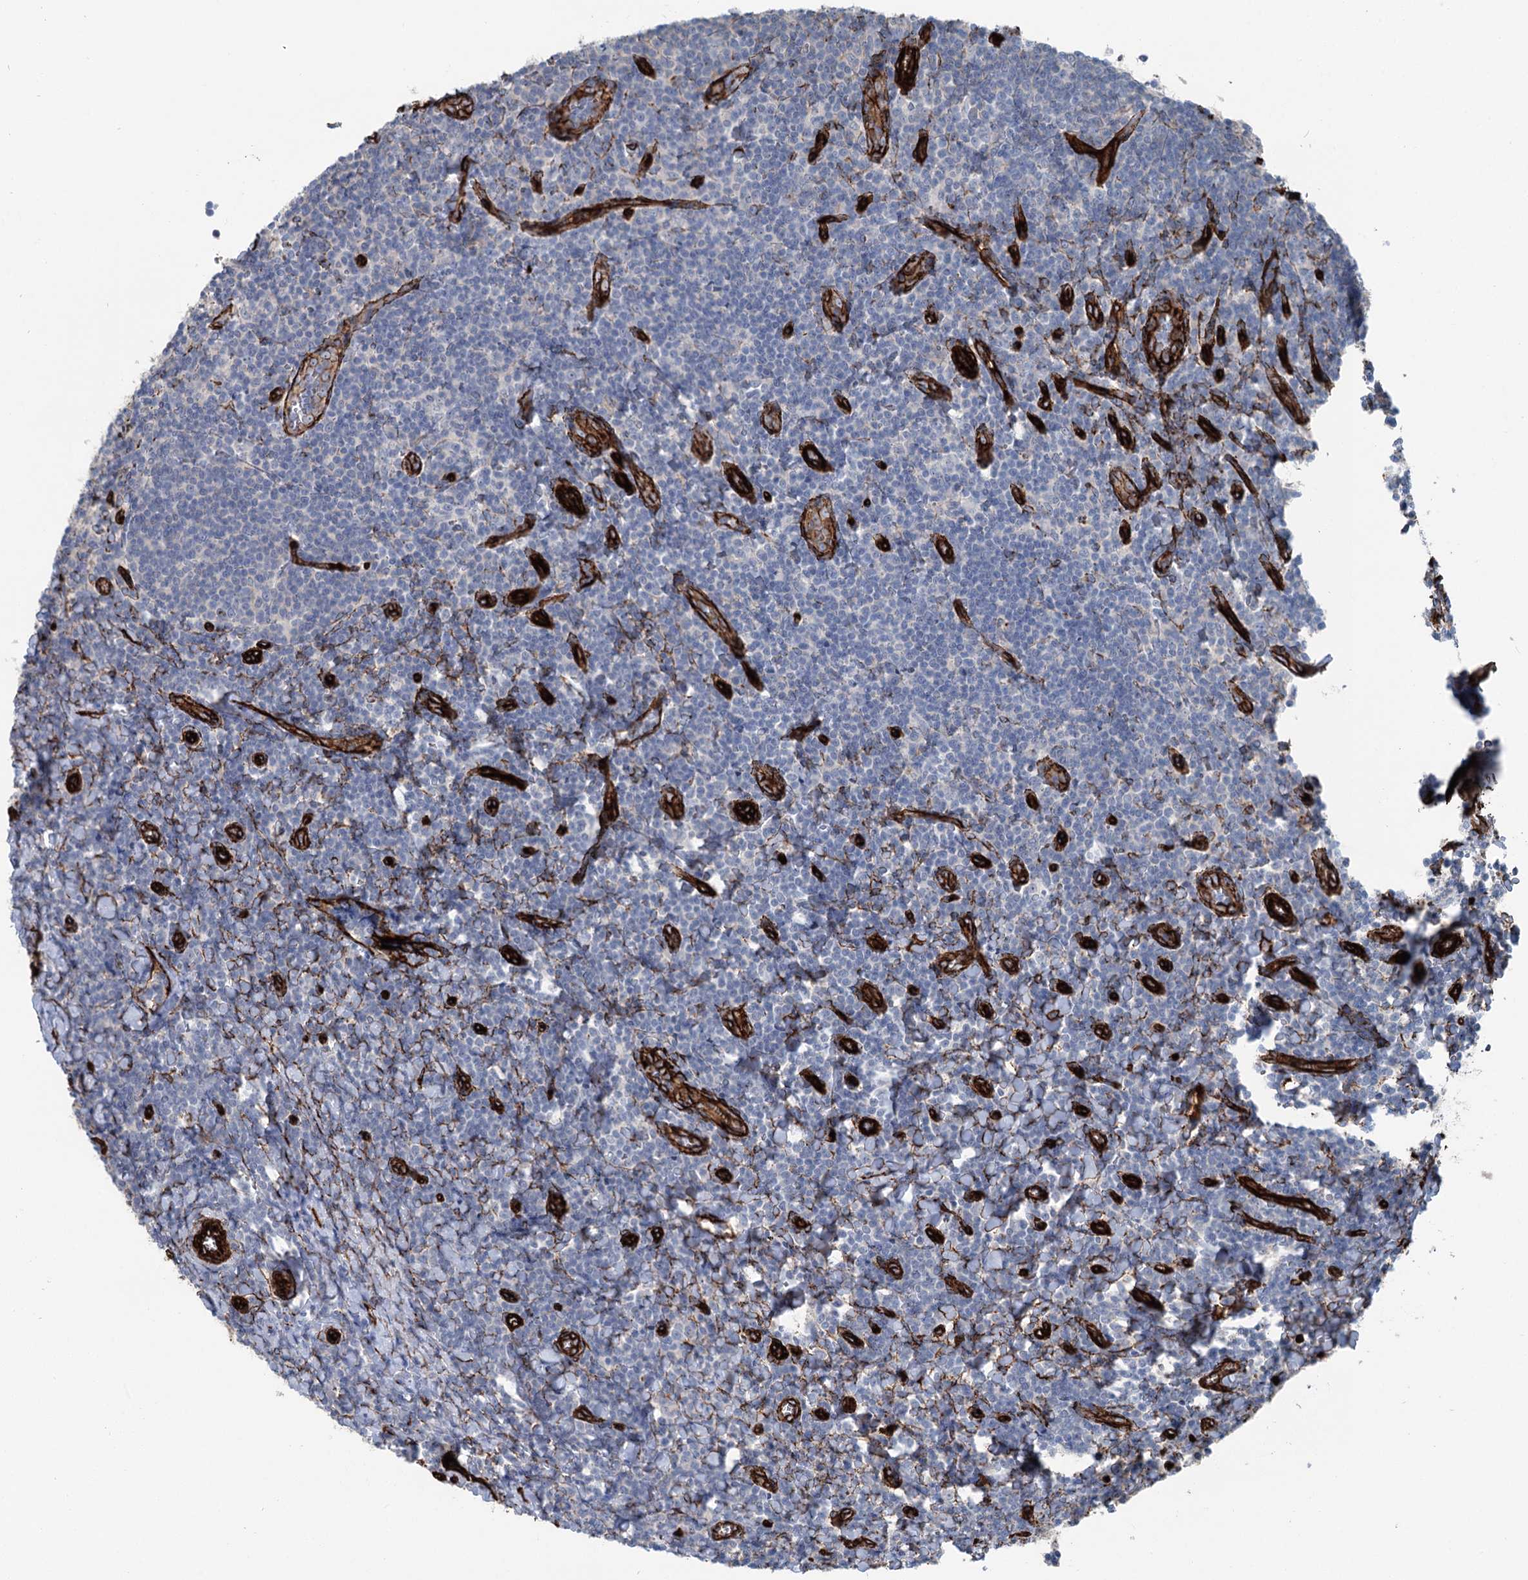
{"staining": {"intensity": "negative", "quantity": "none", "location": "none"}, "tissue": "tonsil", "cell_type": "Germinal center cells", "image_type": "normal", "snomed": [{"axis": "morphology", "description": "Normal tissue, NOS"}, {"axis": "topography", "description": "Tonsil"}], "caption": "Tonsil stained for a protein using immunohistochemistry (IHC) demonstrates no staining germinal center cells.", "gene": "IQSEC1", "patient": {"sex": "male", "age": 27}}